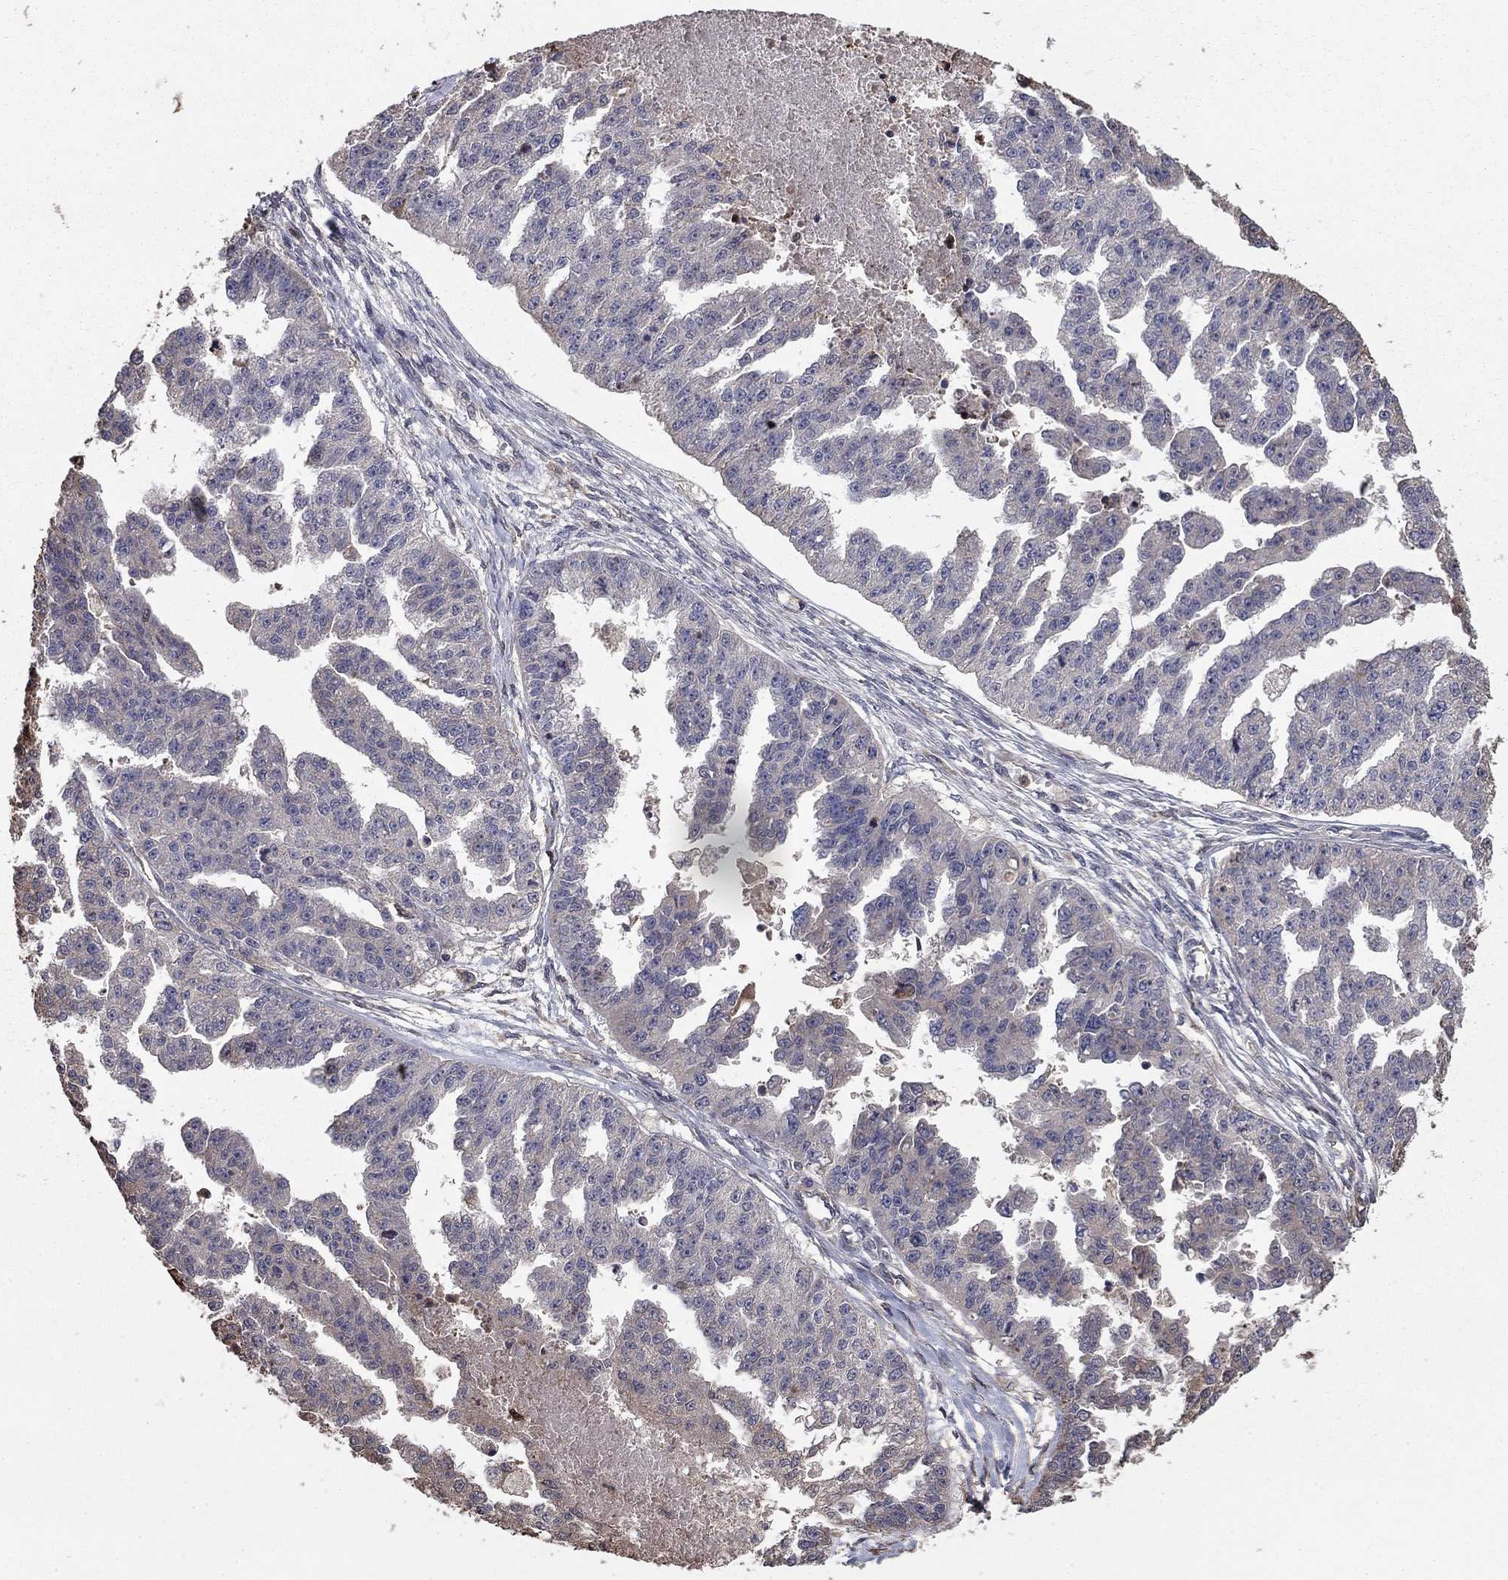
{"staining": {"intensity": "negative", "quantity": "none", "location": "none"}, "tissue": "ovarian cancer", "cell_type": "Tumor cells", "image_type": "cancer", "snomed": [{"axis": "morphology", "description": "Cystadenocarcinoma, serous, NOS"}, {"axis": "topography", "description": "Ovary"}], "caption": "Immunohistochemistry (IHC) of ovarian serous cystadenocarcinoma shows no expression in tumor cells. Brightfield microscopy of IHC stained with DAB (3,3'-diaminobenzidine) (brown) and hematoxylin (blue), captured at high magnification.", "gene": "GYG1", "patient": {"sex": "female", "age": 58}}